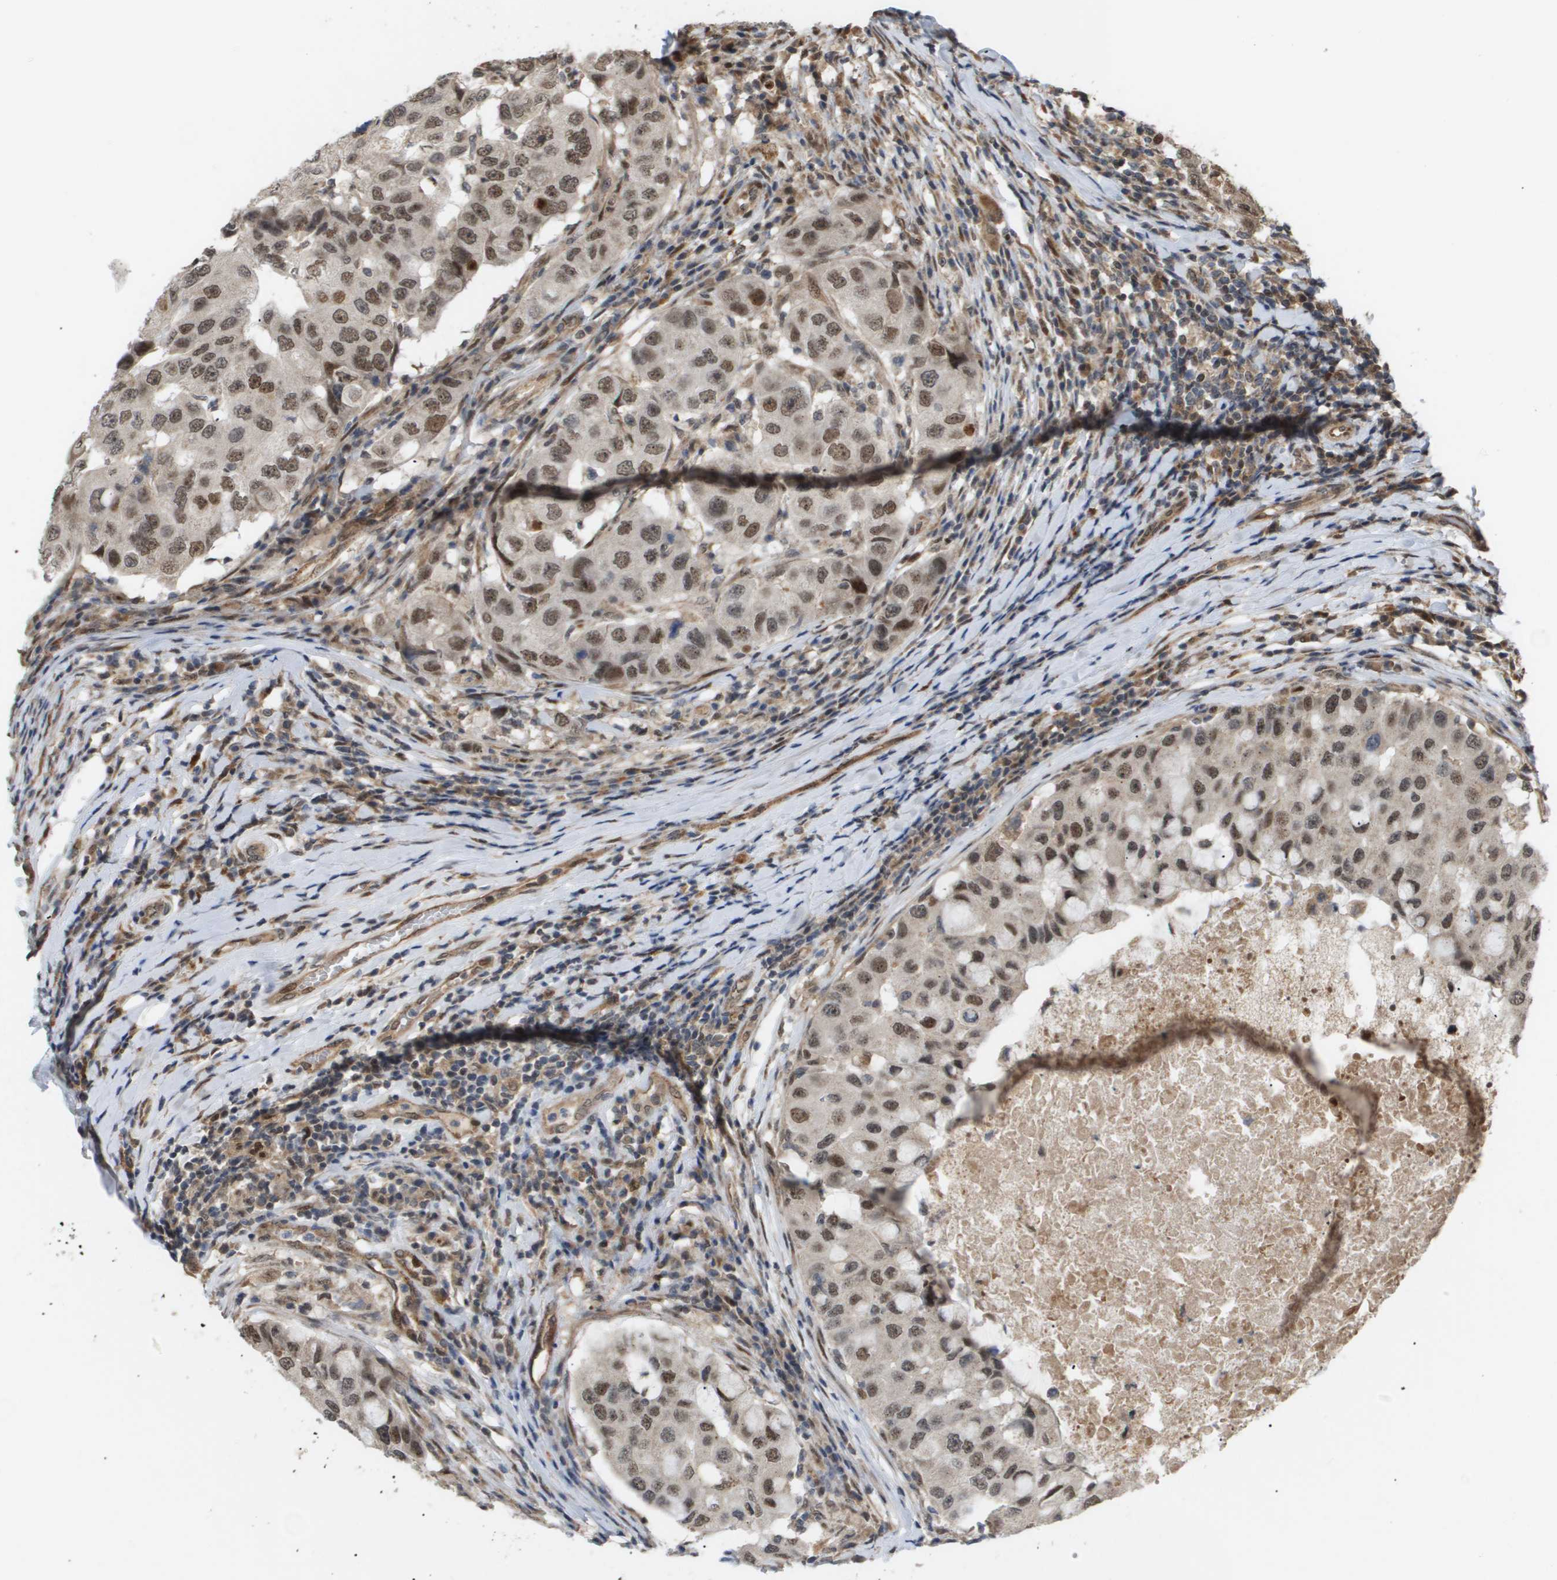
{"staining": {"intensity": "strong", "quantity": ">75%", "location": "nuclear"}, "tissue": "breast cancer", "cell_type": "Tumor cells", "image_type": "cancer", "snomed": [{"axis": "morphology", "description": "Duct carcinoma"}, {"axis": "topography", "description": "Breast"}], "caption": "Immunohistochemistry (IHC) staining of breast infiltrating ductal carcinoma, which reveals high levels of strong nuclear staining in about >75% of tumor cells indicating strong nuclear protein positivity. The staining was performed using DAB (brown) for protein detection and nuclei were counterstained in hematoxylin (blue).", "gene": "PDGFB", "patient": {"sex": "female", "age": 27}}